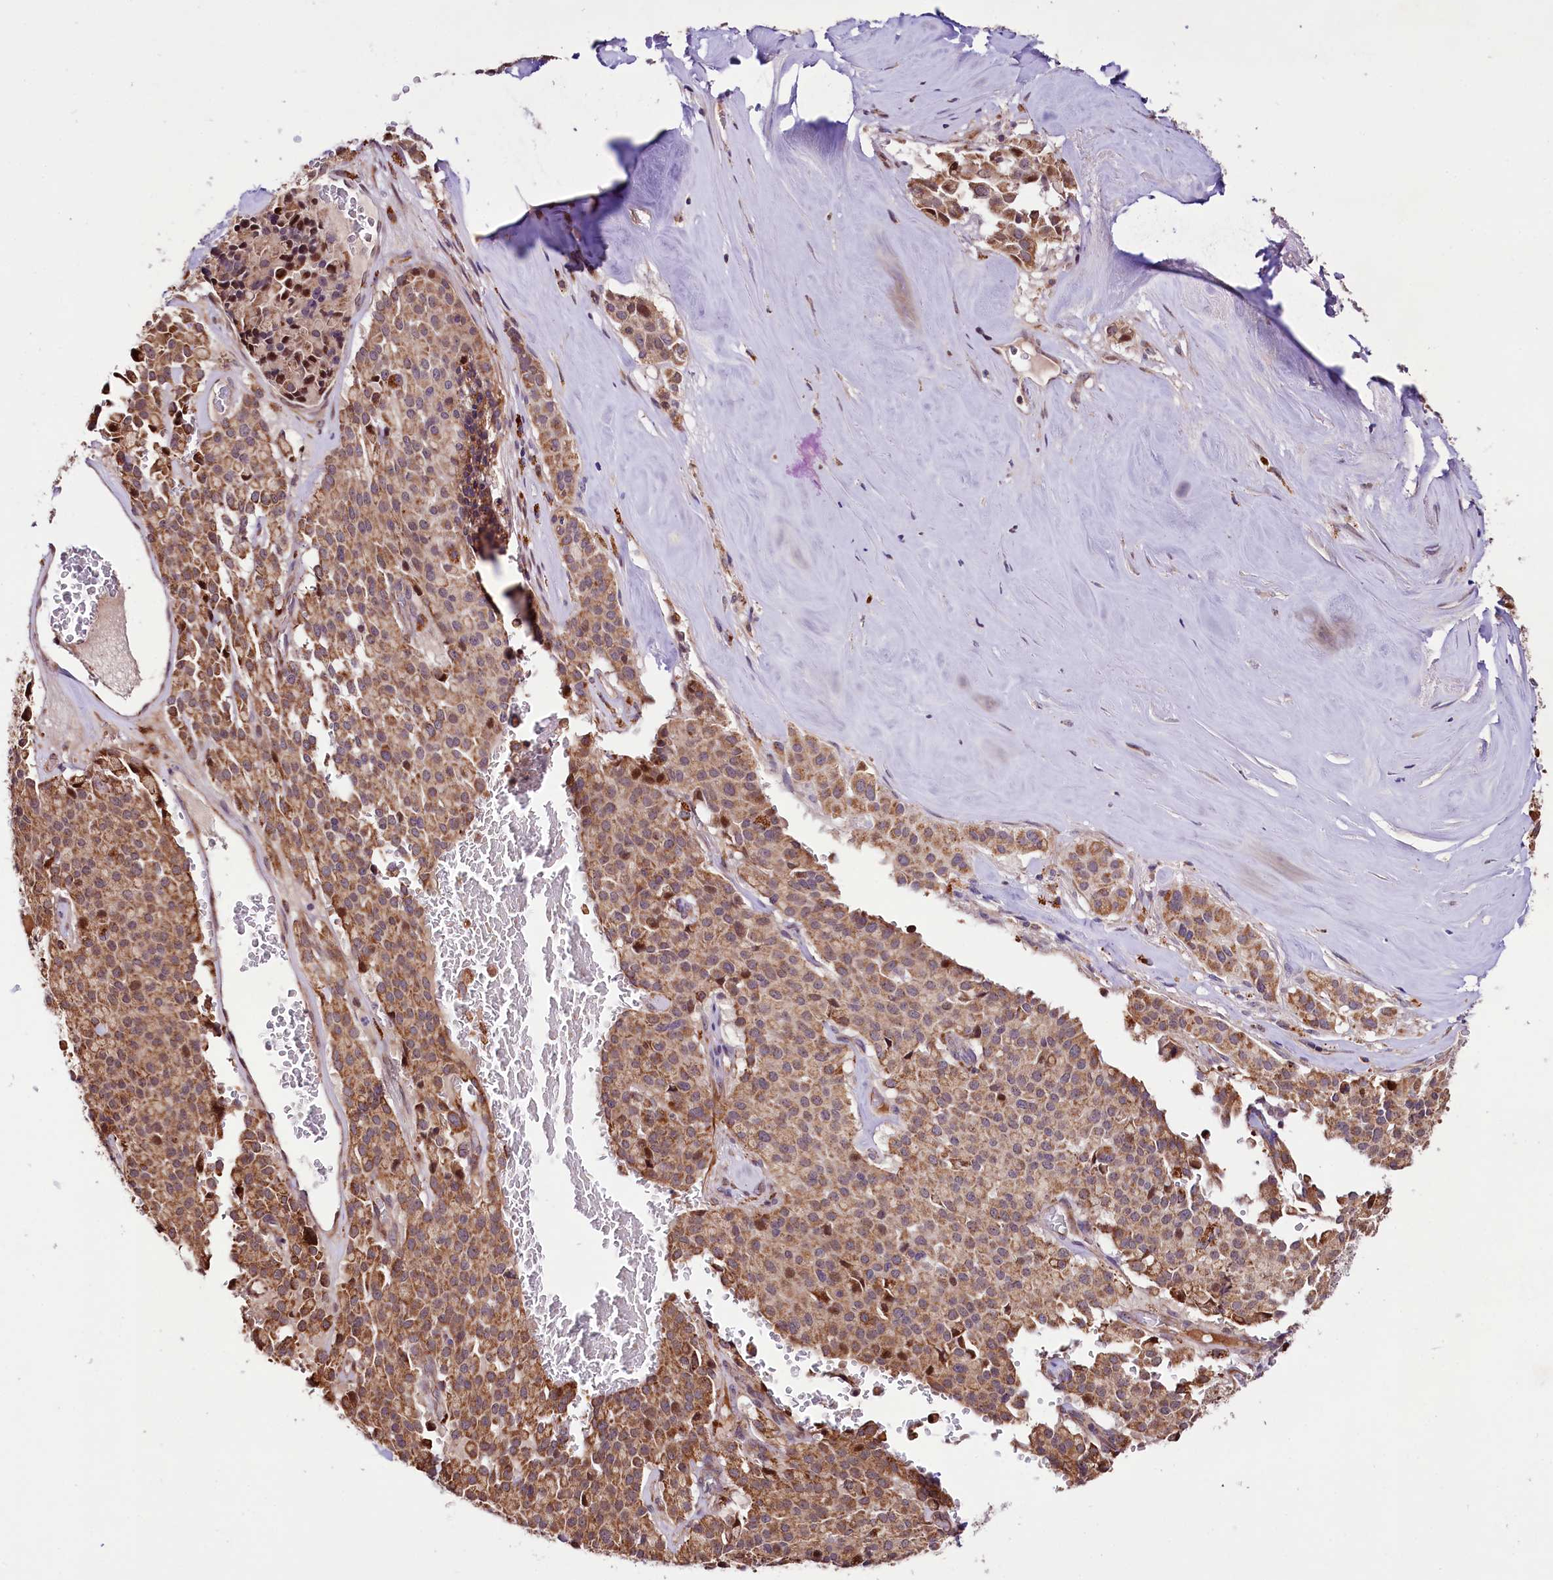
{"staining": {"intensity": "moderate", "quantity": ">75%", "location": "cytoplasmic/membranous"}, "tissue": "pancreatic cancer", "cell_type": "Tumor cells", "image_type": "cancer", "snomed": [{"axis": "morphology", "description": "Adenocarcinoma, NOS"}, {"axis": "topography", "description": "Pancreas"}], "caption": "This is a micrograph of immunohistochemistry (IHC) staining of pancreatic cancer, which shows moderate positivity in the cytoplasmic/membranous of tumor cells.", "gene": "ST7", "patient": {"sex": "male", "age": 65}}